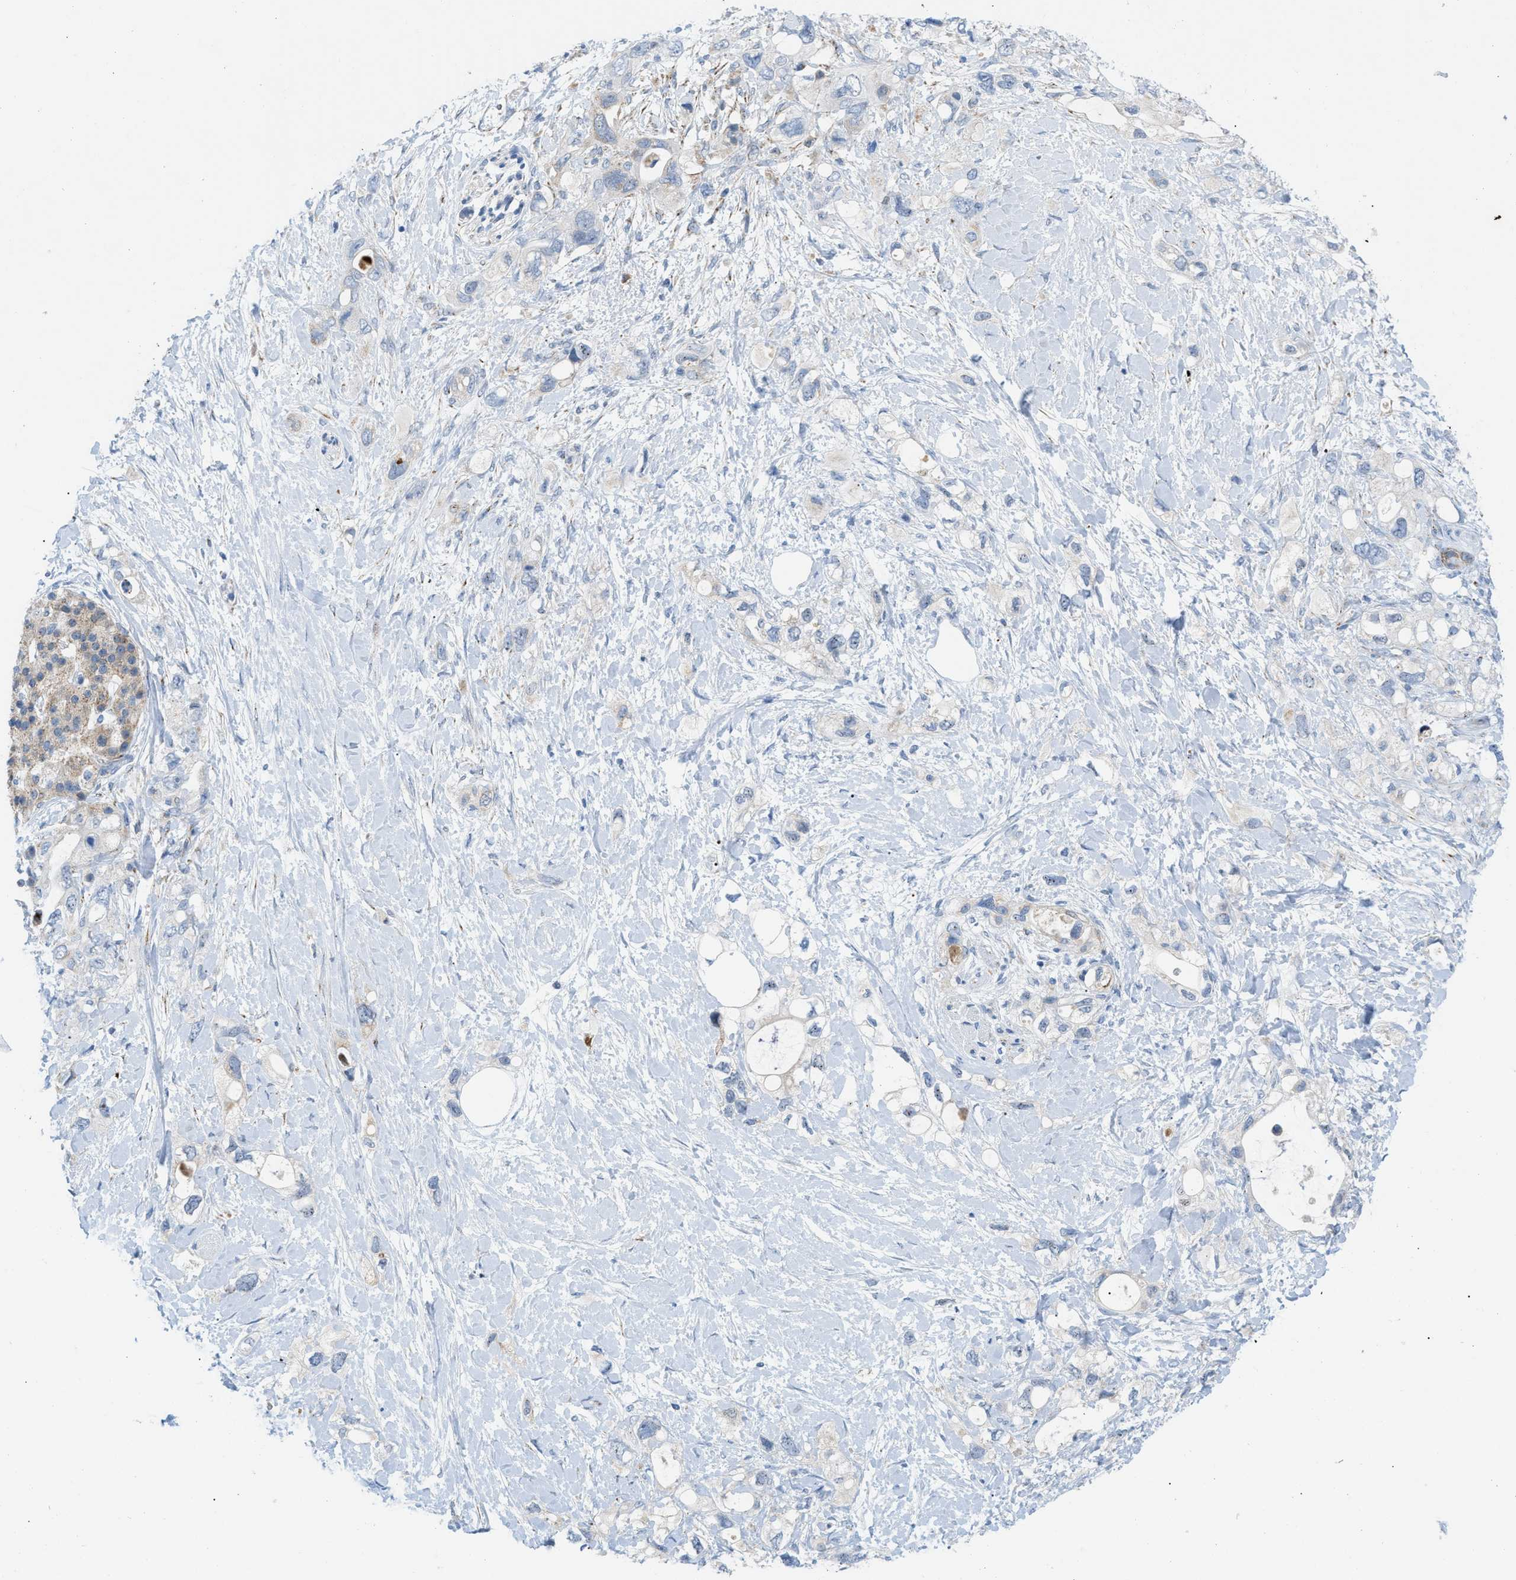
{"staining": {"intensity": "negative", "quantity": "none", "location": "none"}, "tissue": "pancreatic cancer", "cell_type": "Tumor cells", "image_type": "cancer", "snomed": [{"axis": "morphology", "description": "Adenocarcinoma, NOS"}, {"axis": "topography", "description": "Pancreas"}], "caption": "Protein analysis of pancreatic cancer shows no significant expression in tumor cells.", "gene": "RBBP9", "patient": {"sex": "female", "age": 56}}